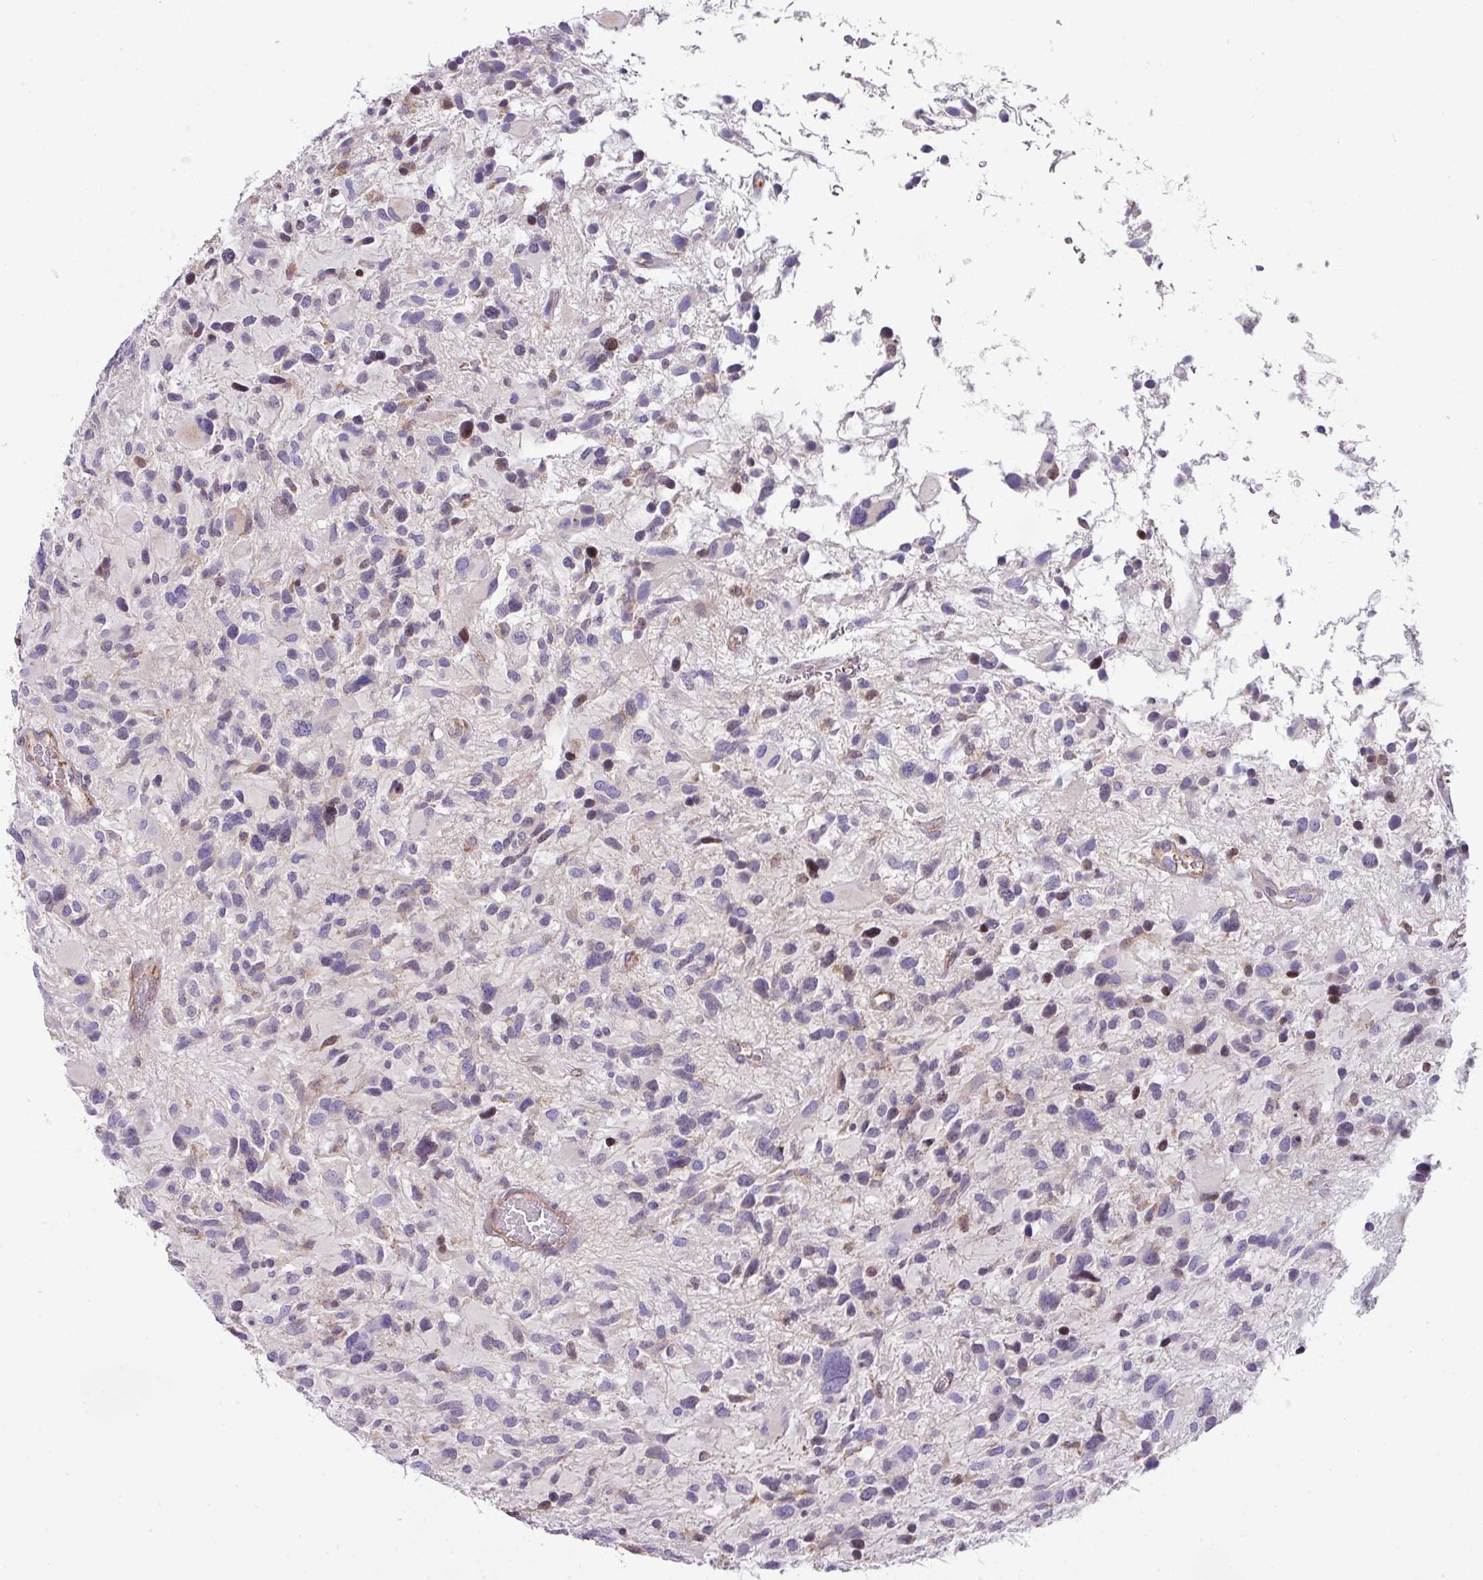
{"staining": {"intensity": "negative", "quantity": "none", "location": "none"}, "tissue": "glioma", "cell_type": "Tumor cells", "image_type": "cancer", "snomed": [{"axis": "morphology", "description": "Glioma, malignant, High grade"}, {"axis": "topography", "description": "Brain"}], "caption": "Immunohistochemistry (IHC) of human malignant high-grade glioma shows no positivity in tumor cells.", "gene": "ZNF394", "patient": {"sex": "female", "age": 11}}